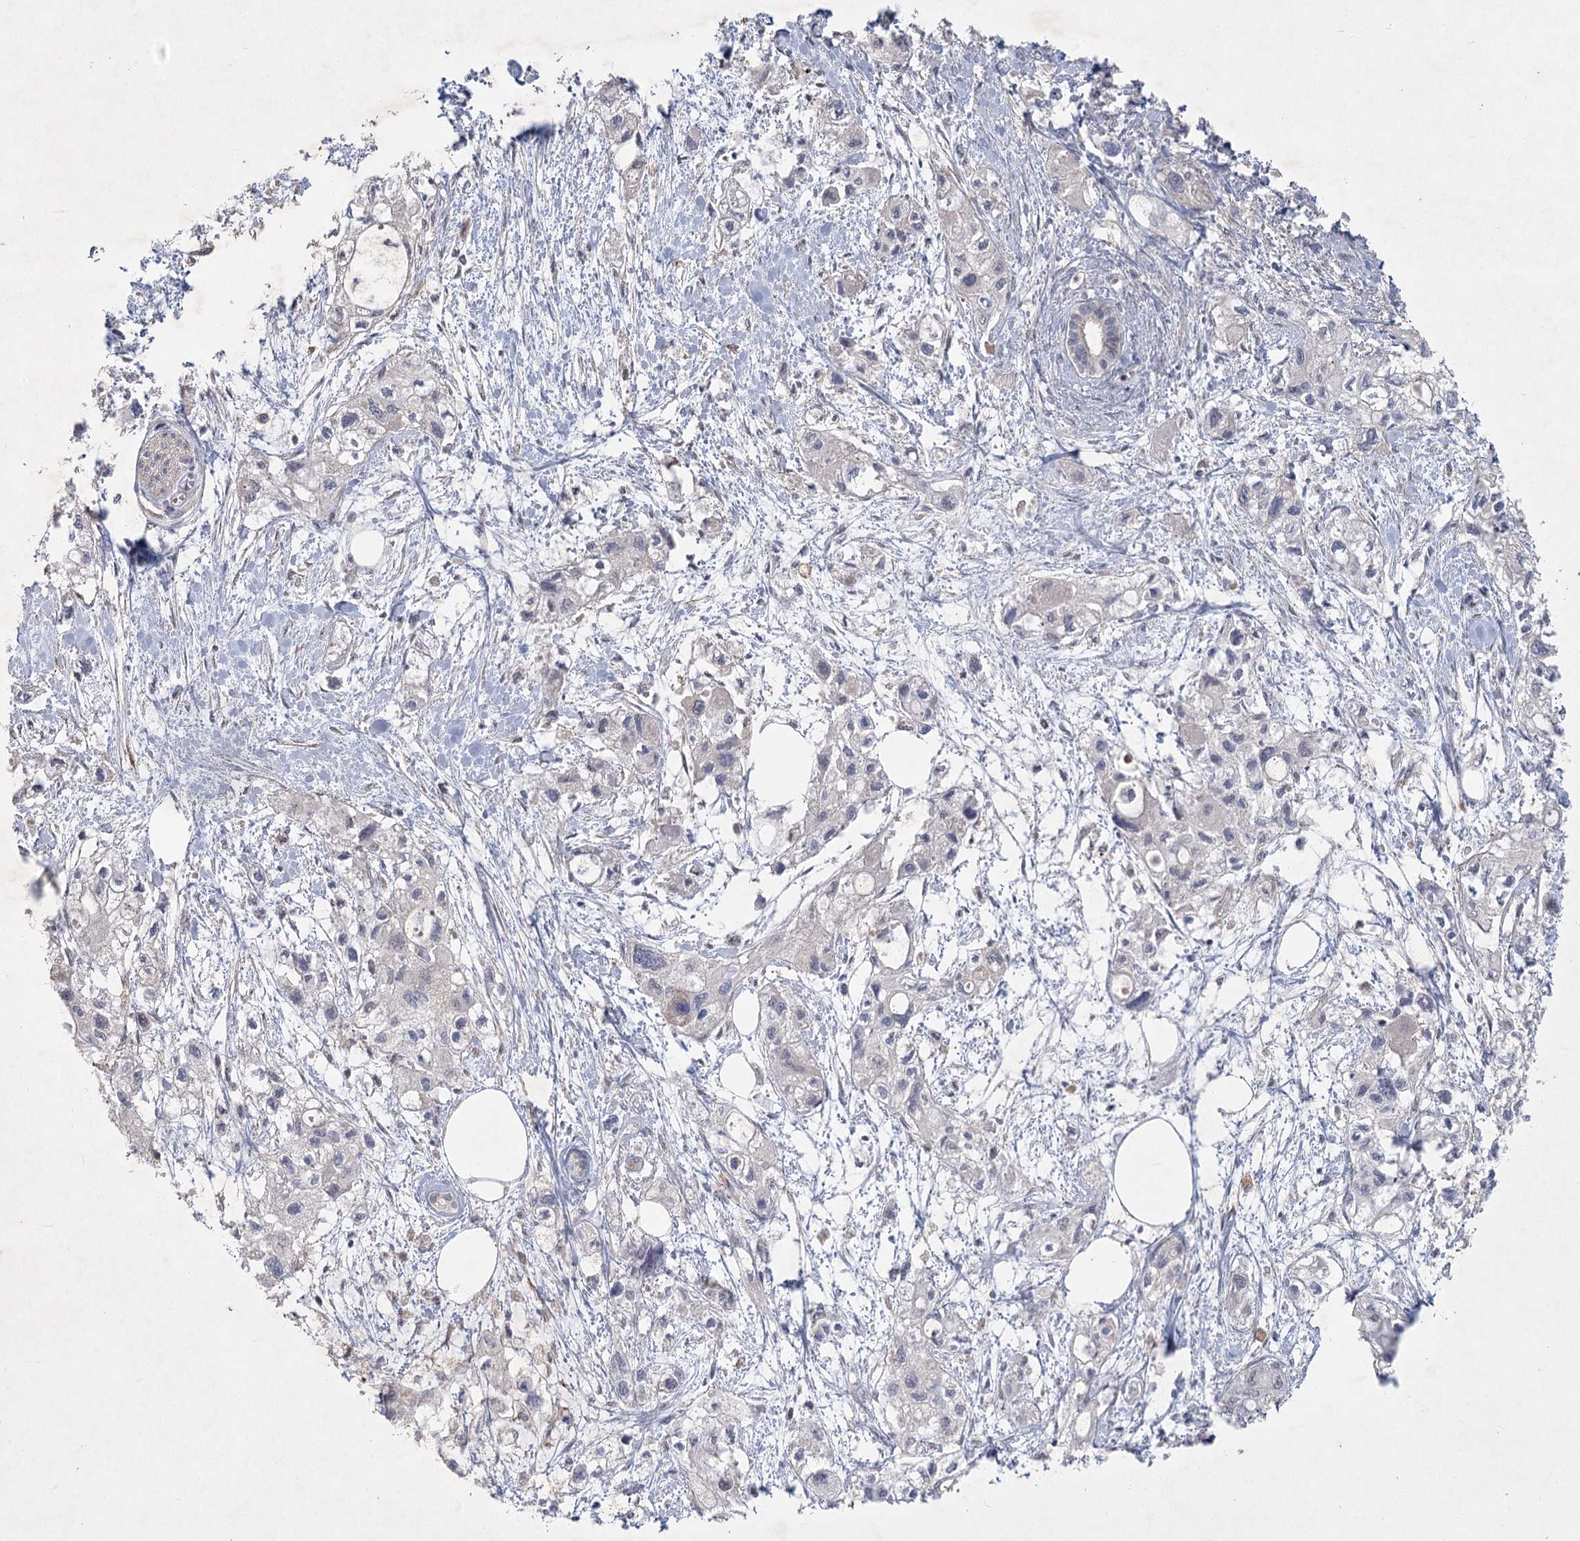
{"staining": {"intensity": "negative", "quantity": "none", "location": "none"}, "tissue": "pancreatic cancer", "cell_type": "Tumor cells", "image_type": "cancer", "snomed": [{"axis": "morphology", "description": "Adenocarcinoma, NOS"}, {"axis": "topography", "description": "Pancreas"}], "caption": "Micrograph shows no significant protein staining in tumor cells of pancreatic cancer (adenocarcinoma).", "gene": "FAM110C", "patient": {"sex": "male", "age": 75}}